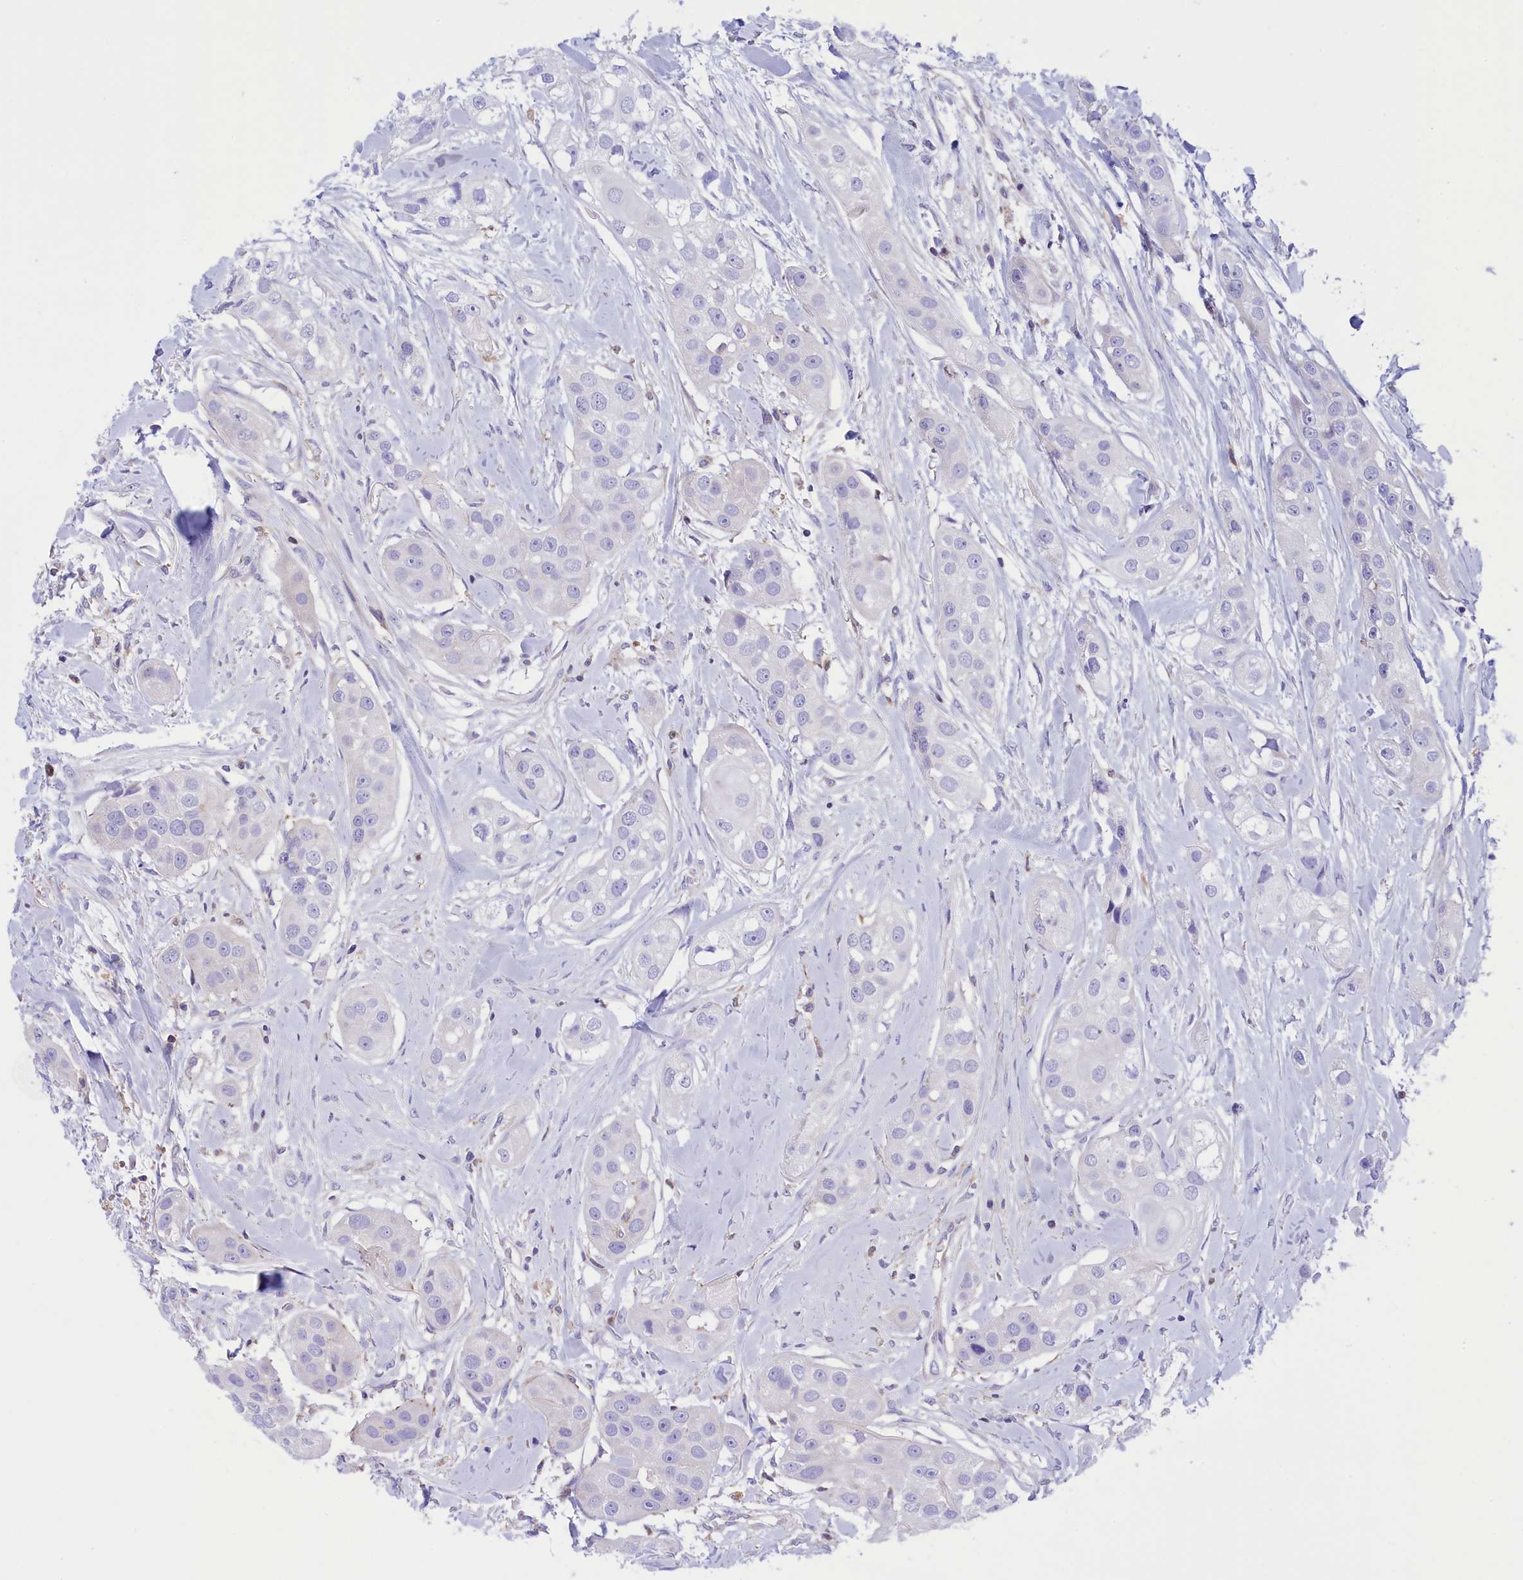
{"staining": {"intensity": "negative", "quantity": "none", "location": "none"}, "tissue": "head and neck cancer", "cell_type": "Tumor cells", "image_type": "cancer", "snomed": [{"axis": "morphology", "description": "Normal tissue, NOS"}, {"axis": "morphology", "description": "Squamous cell carcinoma, NOS"}, {"axis": "topography", "description": "Skeletal muscle"}, {"axis": "topography", "description": "Head-Neck"}], "caption": "Tumor cells show no significant protein staining in head and neck cancer (squamous cell carcinoma).", "gene": "CORO7-PAM16", "patient": {"sex": "male", "age": 51}}